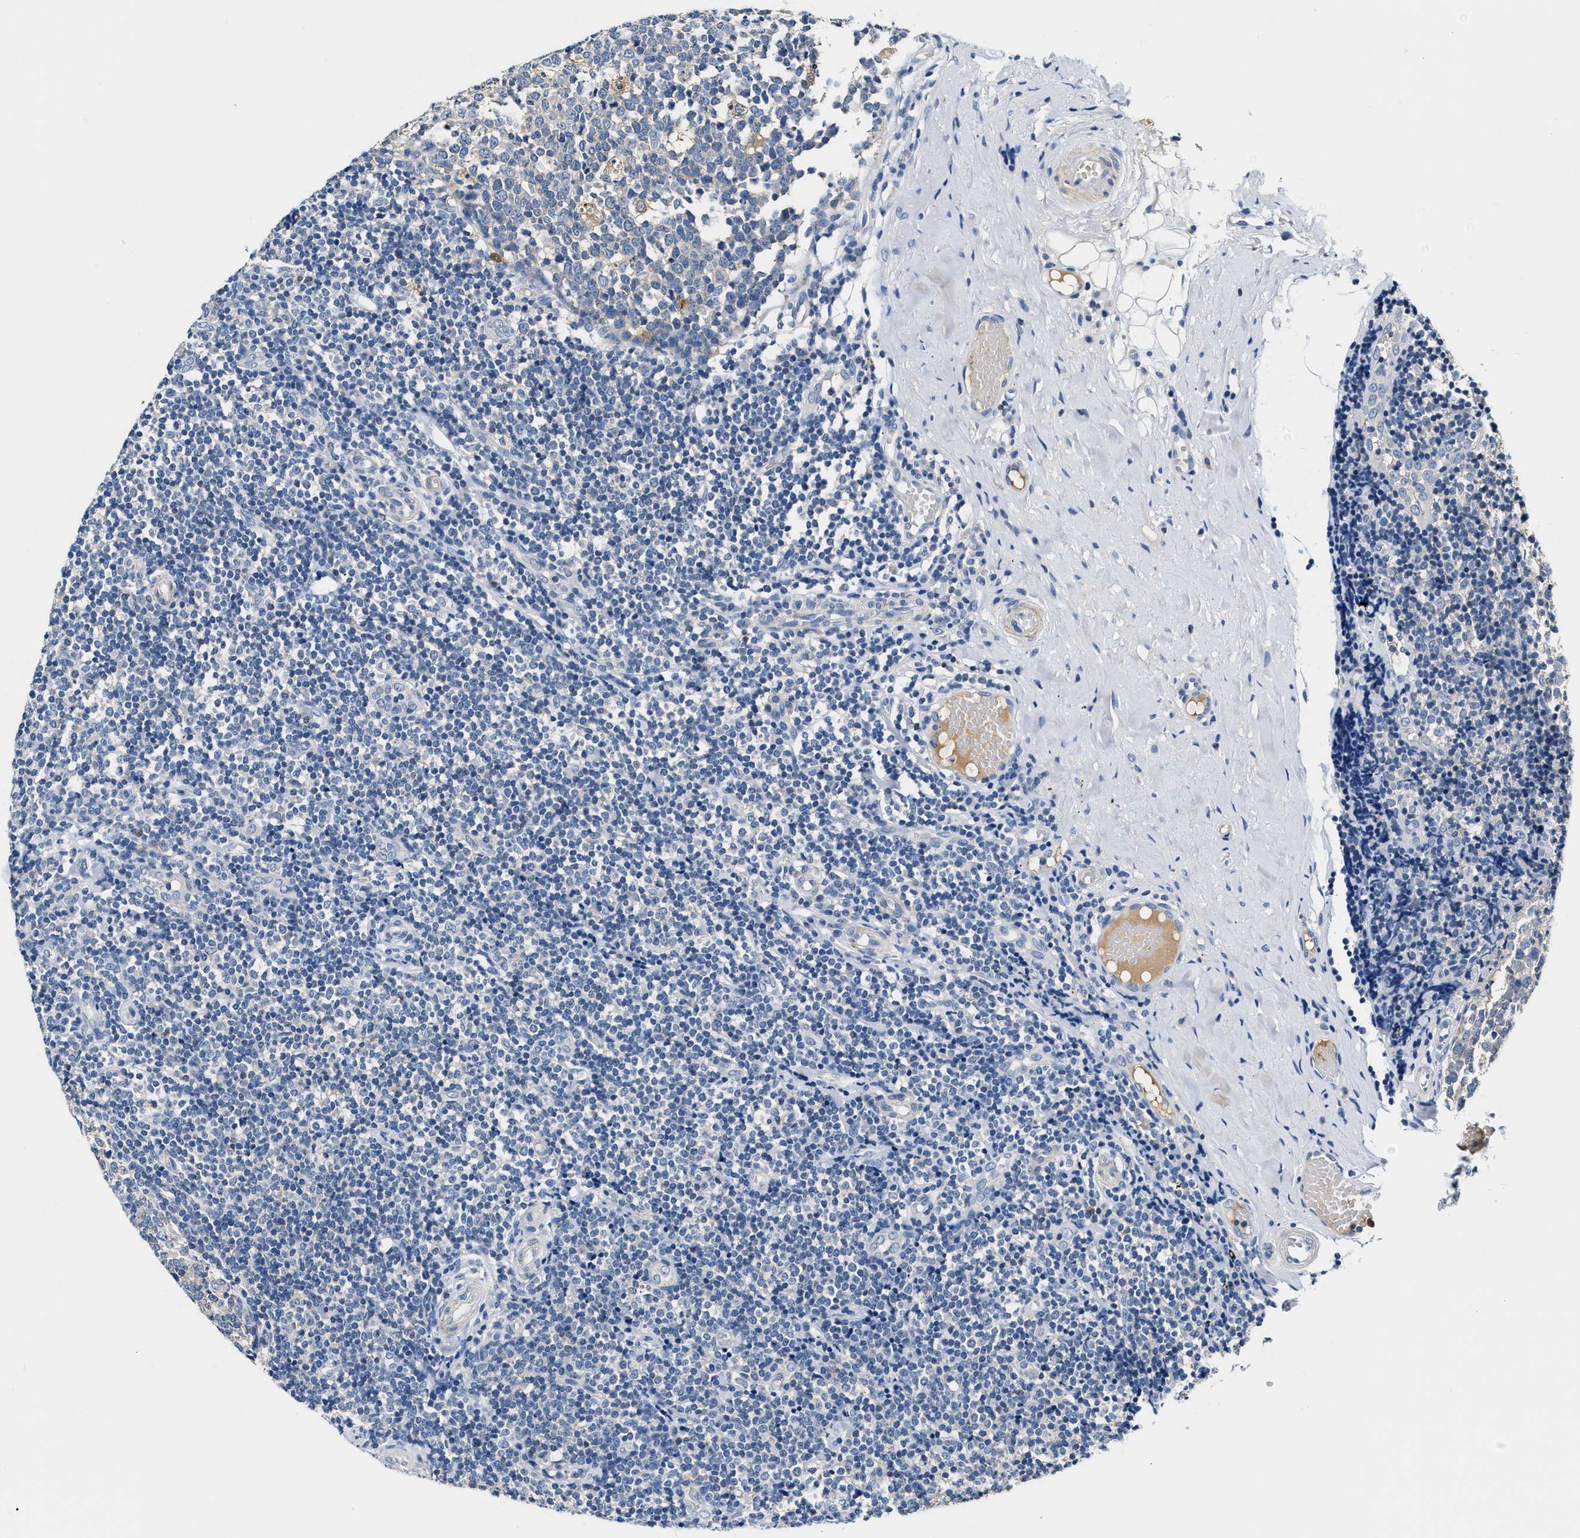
{"staining": {"intensity": "weak", "quantity": "<25%", "location": "cytoplasmic/membranous"}, "tissue": "tonsil", "cell_type": "Germinal center cells", "image_type": "normal", "snomed": [{"axis": "morphology", "description": "Normal tissue, NOS"}, {"axis": "topography", "description": "Tonsil"}], "caption": "High power microscopy micrograph of an IHC image of benign tonsil, revealing no significant positivity in germinal center cells.", "gene": "TUT7", "patient": {"sex": "female", "age": 19}}